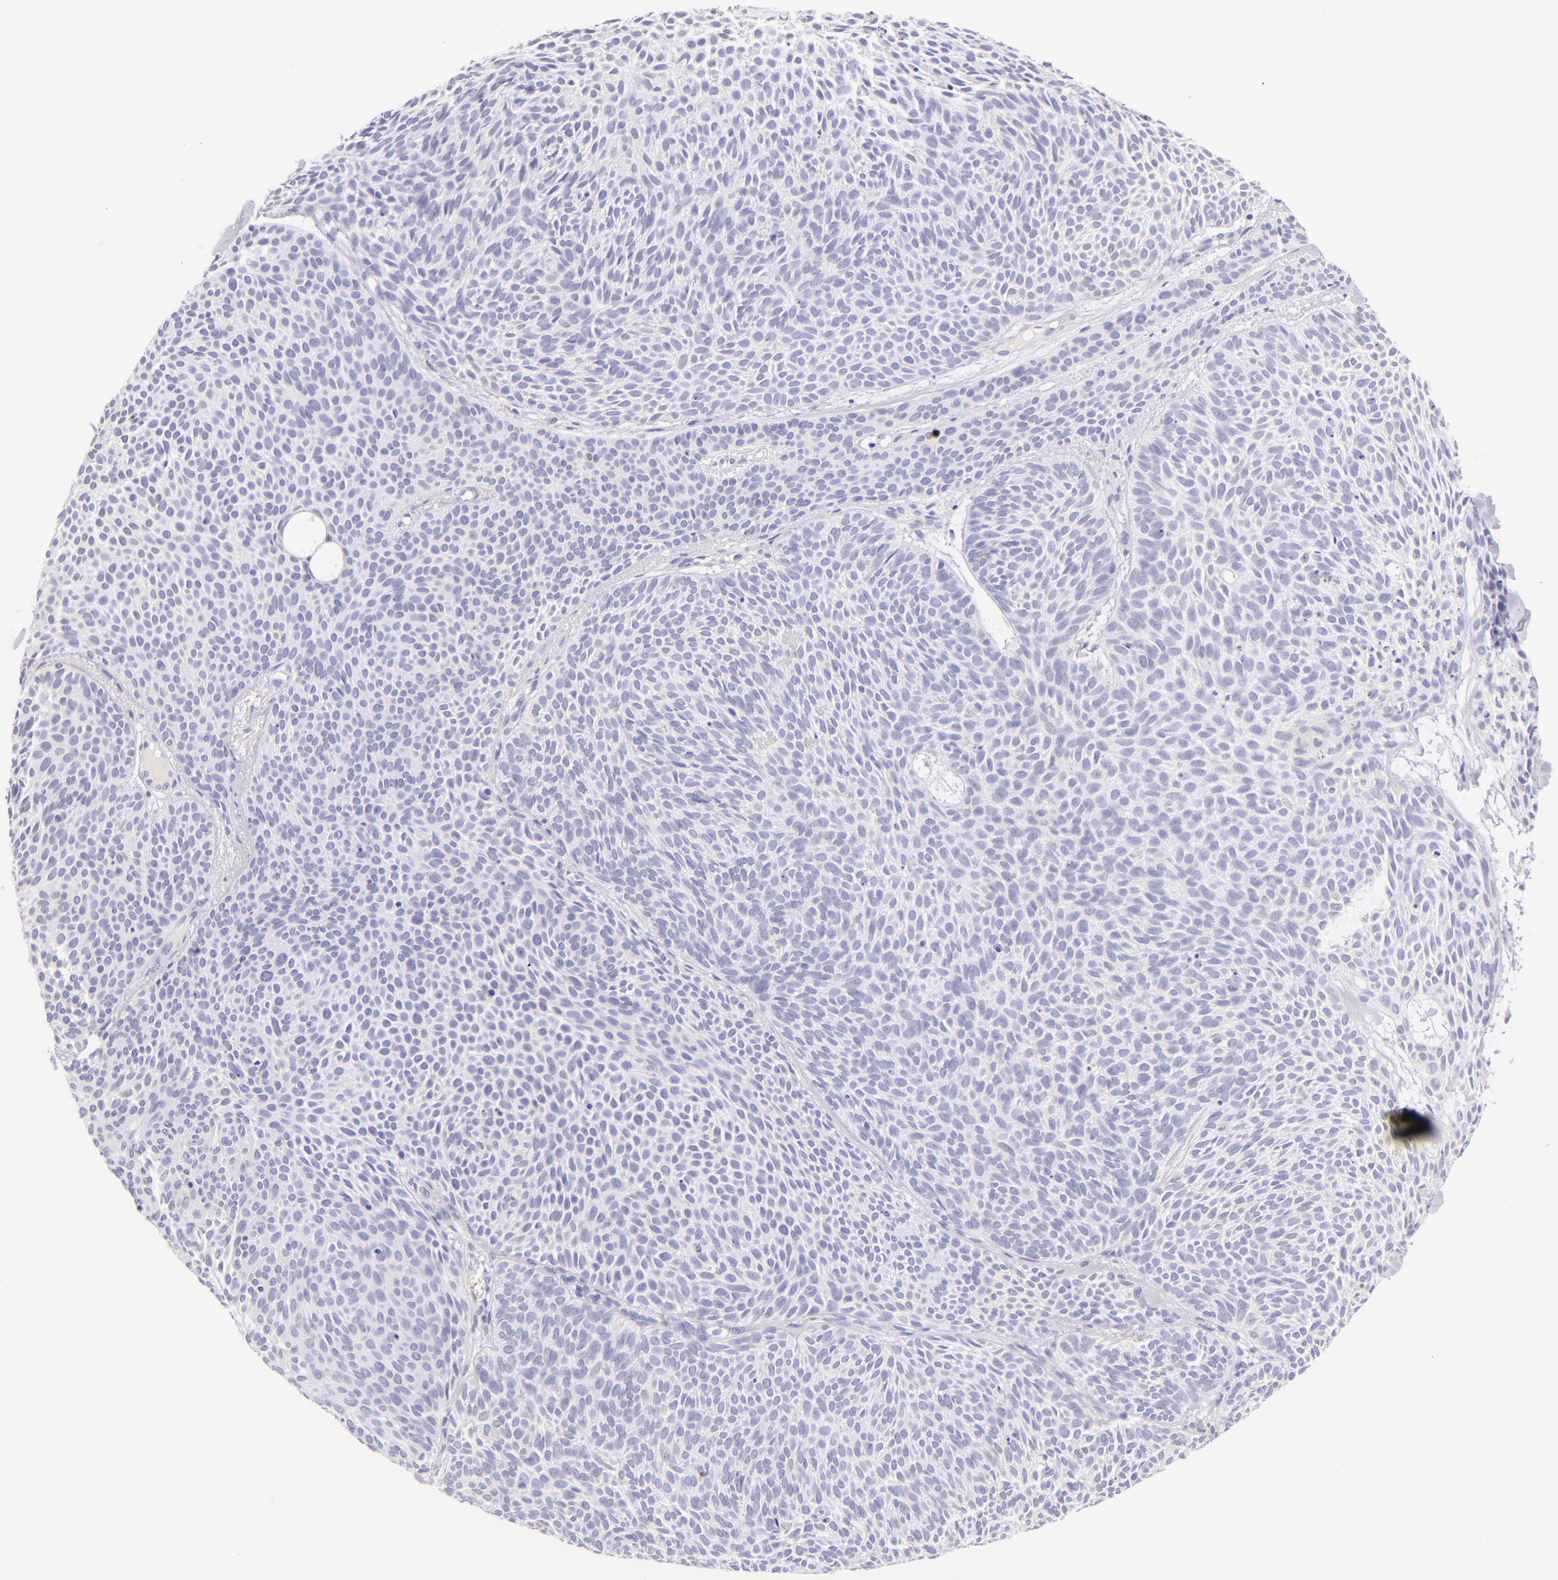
{"staining": {"intensity": "negative", "quantity": "none", "location": "none"}, "tissue": "skin cancer", "cell_type": "Tumor cells", "image_type": "cancer", "snomed": [{"axis": "morphology", "description": "Basal cell carcinoma"}, {"axis": "topography", "description": "Skin"}], "caption": "IHC micrograph of neoplastic tissue: skin basal cell carcinoma stained with DAB demonstrates no significant protein staining in tumor cells.", "gene": "SDC1", "patient": {"sex": "male", "age": 84}}